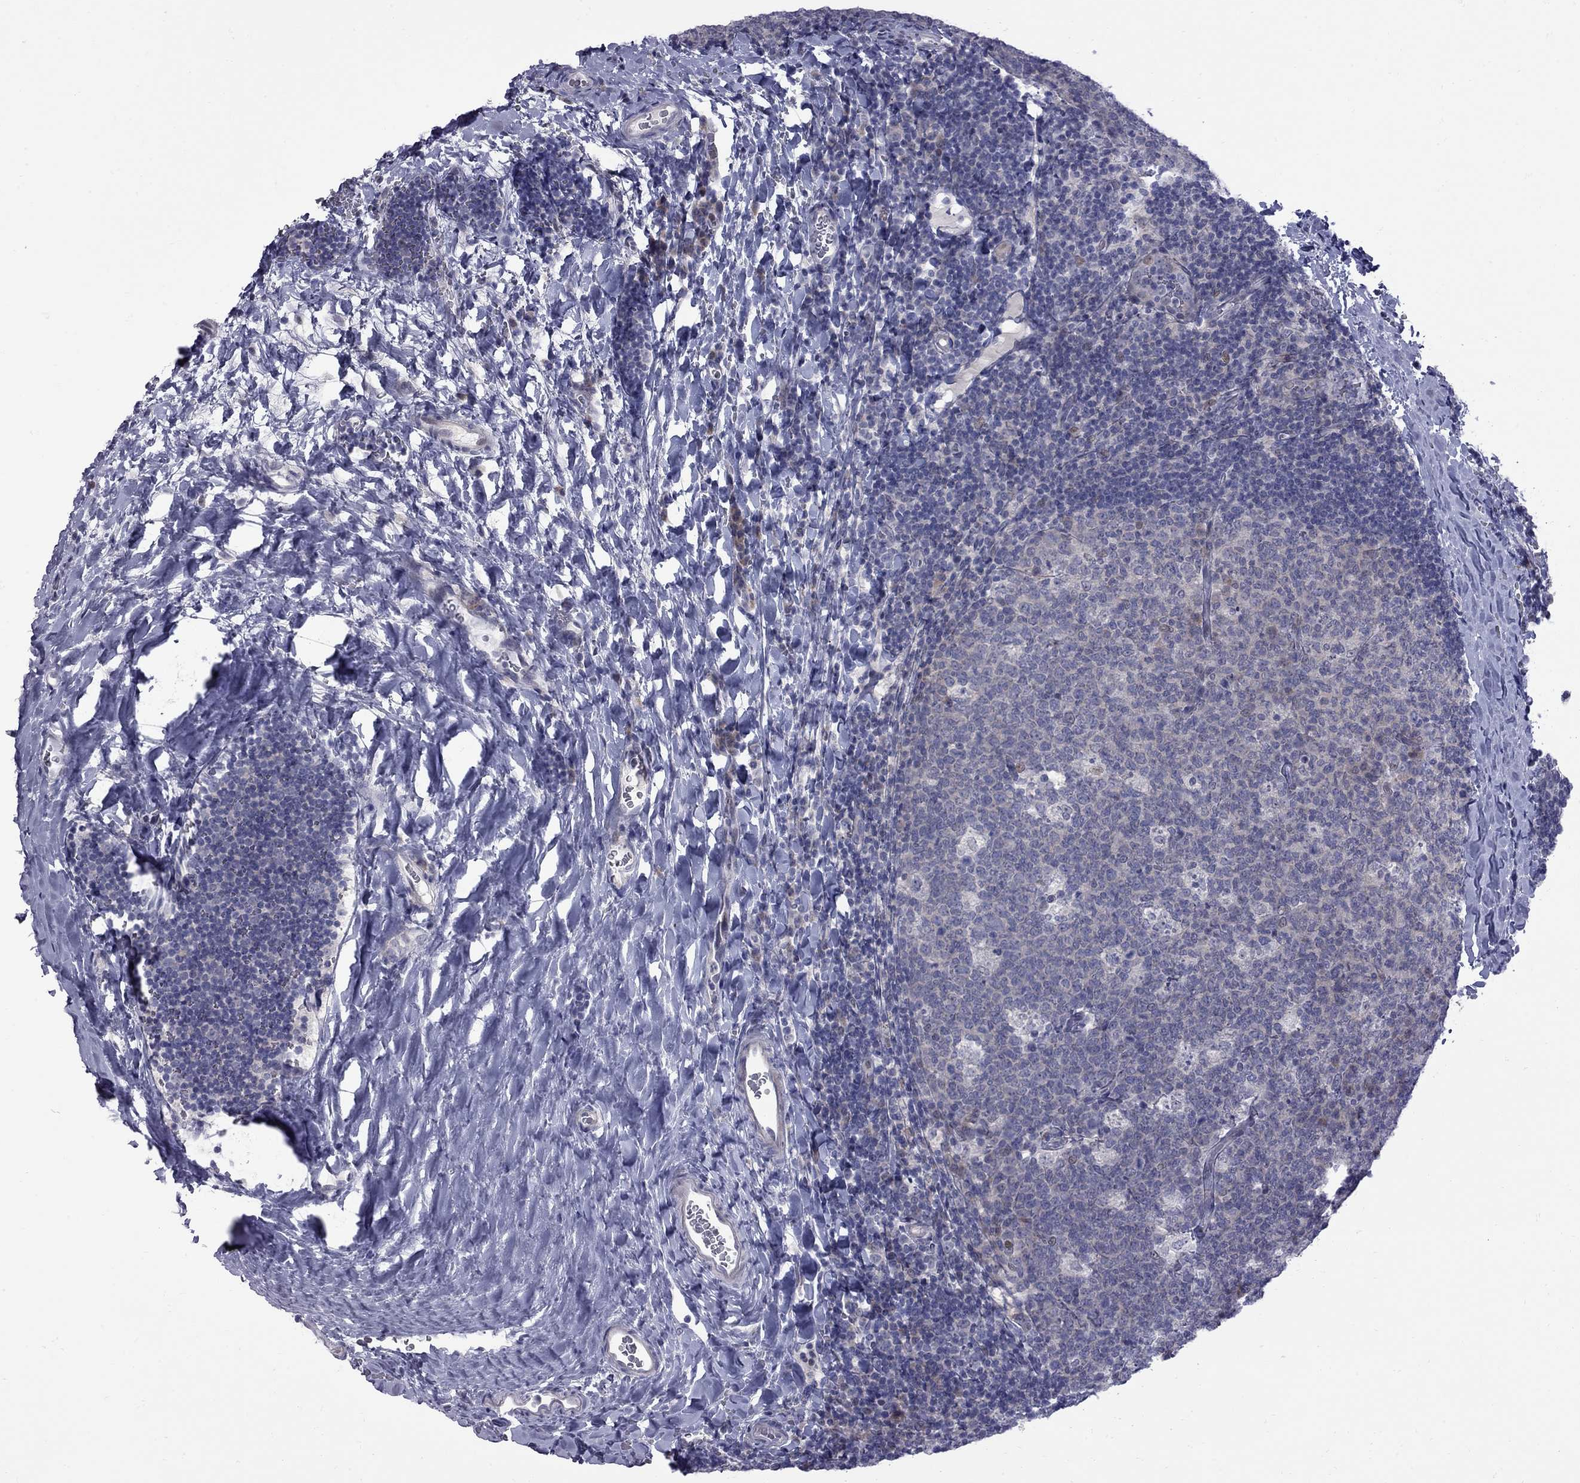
{"staining": {"intensity": "weak", "quantity": "<25%", "location": "nuclear"}, "tissue": "tonsil", "cell_type": "Germinal center cells", "image_type": "normal", "snomed": [{"axis": "morphology", "description": "Normal tissue, NOS"}, {"axis": "topography", "description": "Tonsil"}], "caption": "Germinal center cells are negative for brown protein staining in unremarkable tonsil. (DAB (3,3'-diaminobenzidine) immunohistochemistry visualized using brightfield microscopy, high magnification).", "gene": "NRARP", "patient": {"sex": "male", "age": 17}}